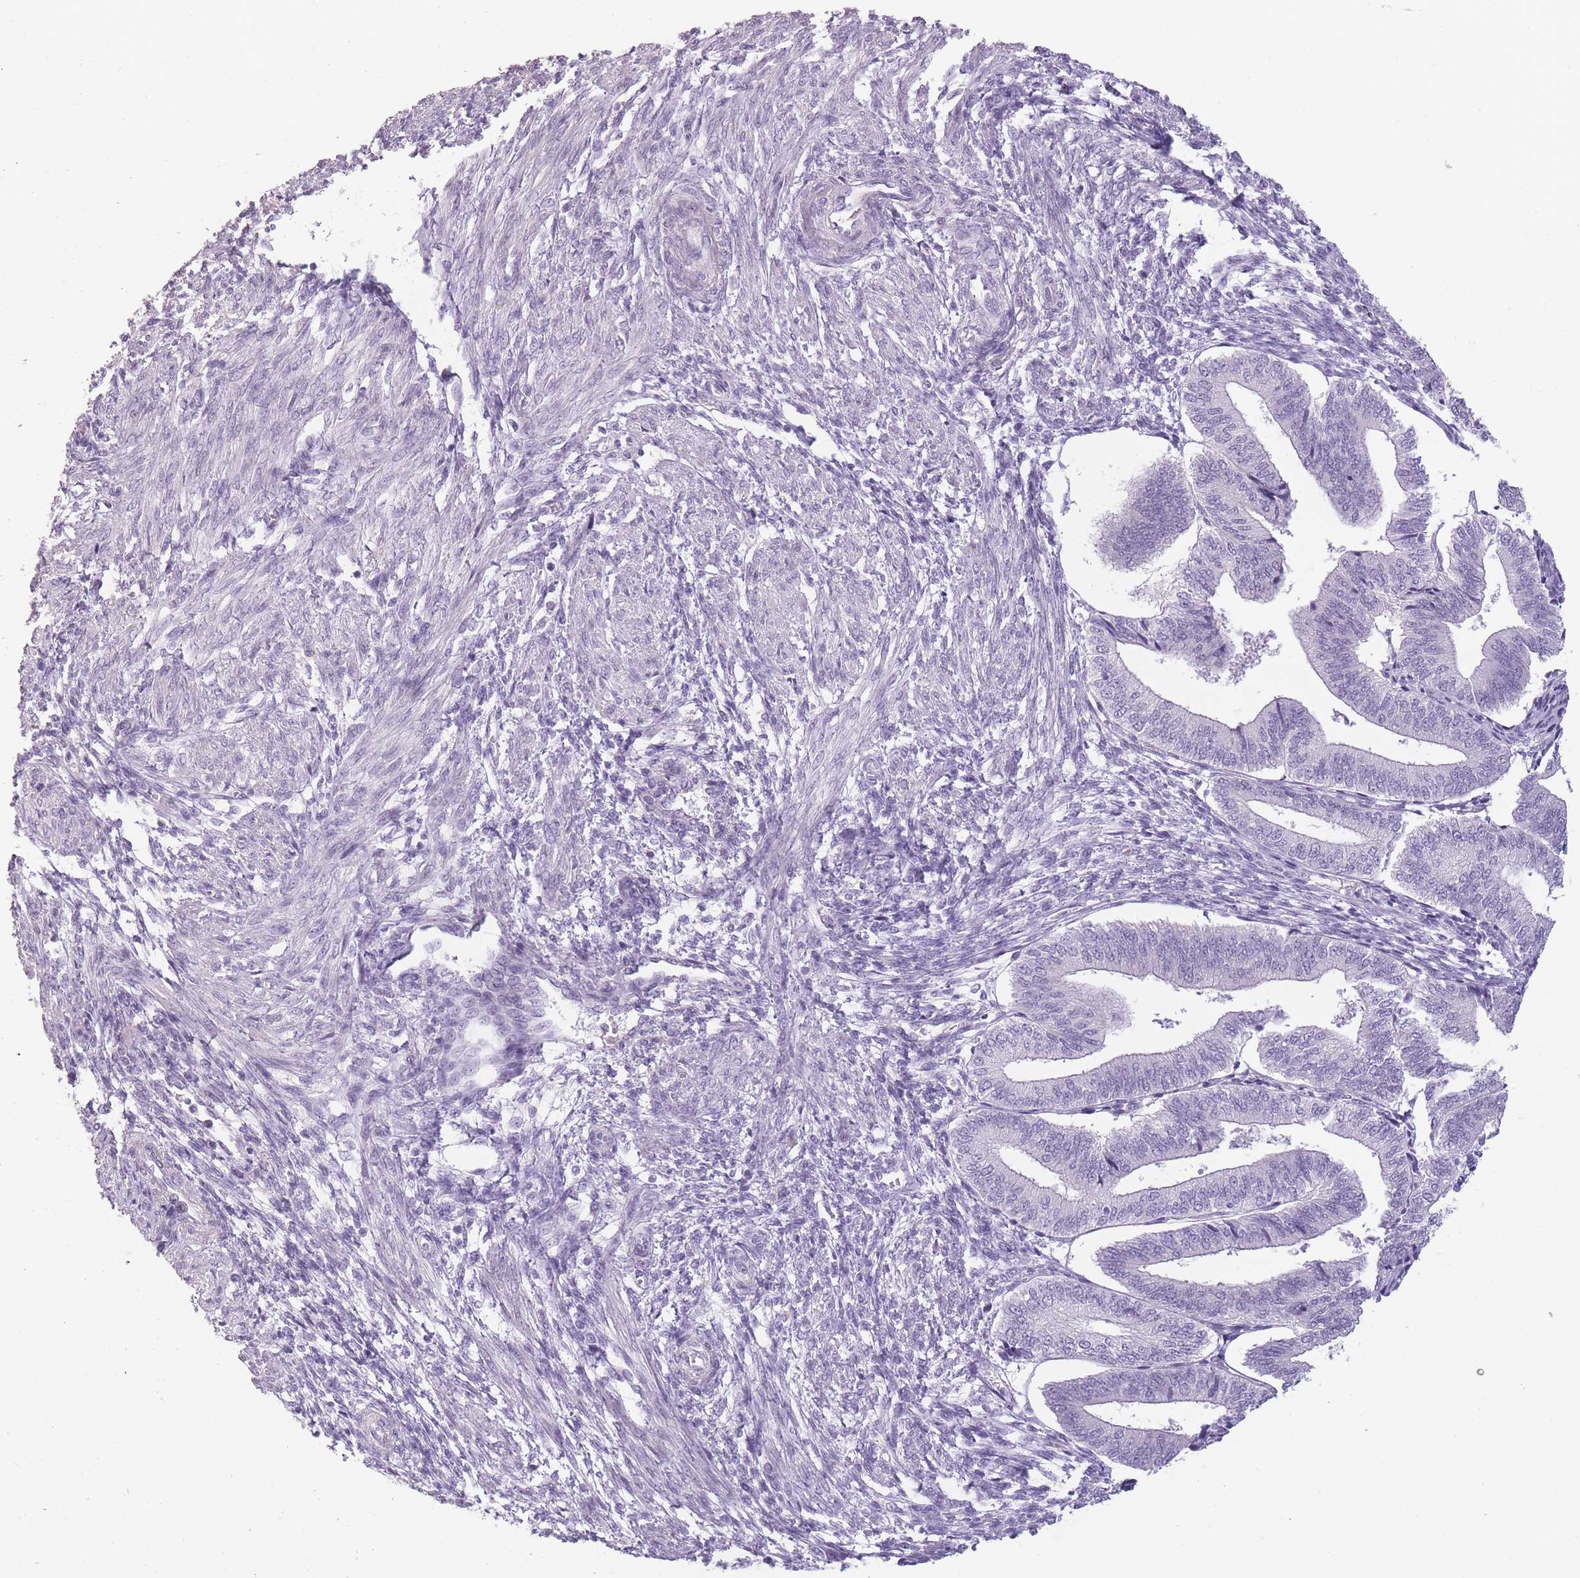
{"staining": {"intensity": "negative", "quantity": "none", "location": "none"}, "tissue": "endometrium", "cell_type": "Cells in endometrial stroma", "image_type": "normal", "snomed": [{"axis": "morphology", "description": "Normal tissue, NOS"}, {"axis": "topography", "description": "Endometrium"}], "caption": "DAB (3,3'-diaminobenzidine) immunohistochemical staining of benign endometrium exhibits no significant staining in cells in endometrial stroma.", "gene": "TMEM236", "patient": {"sex": "female", "age": 34}}